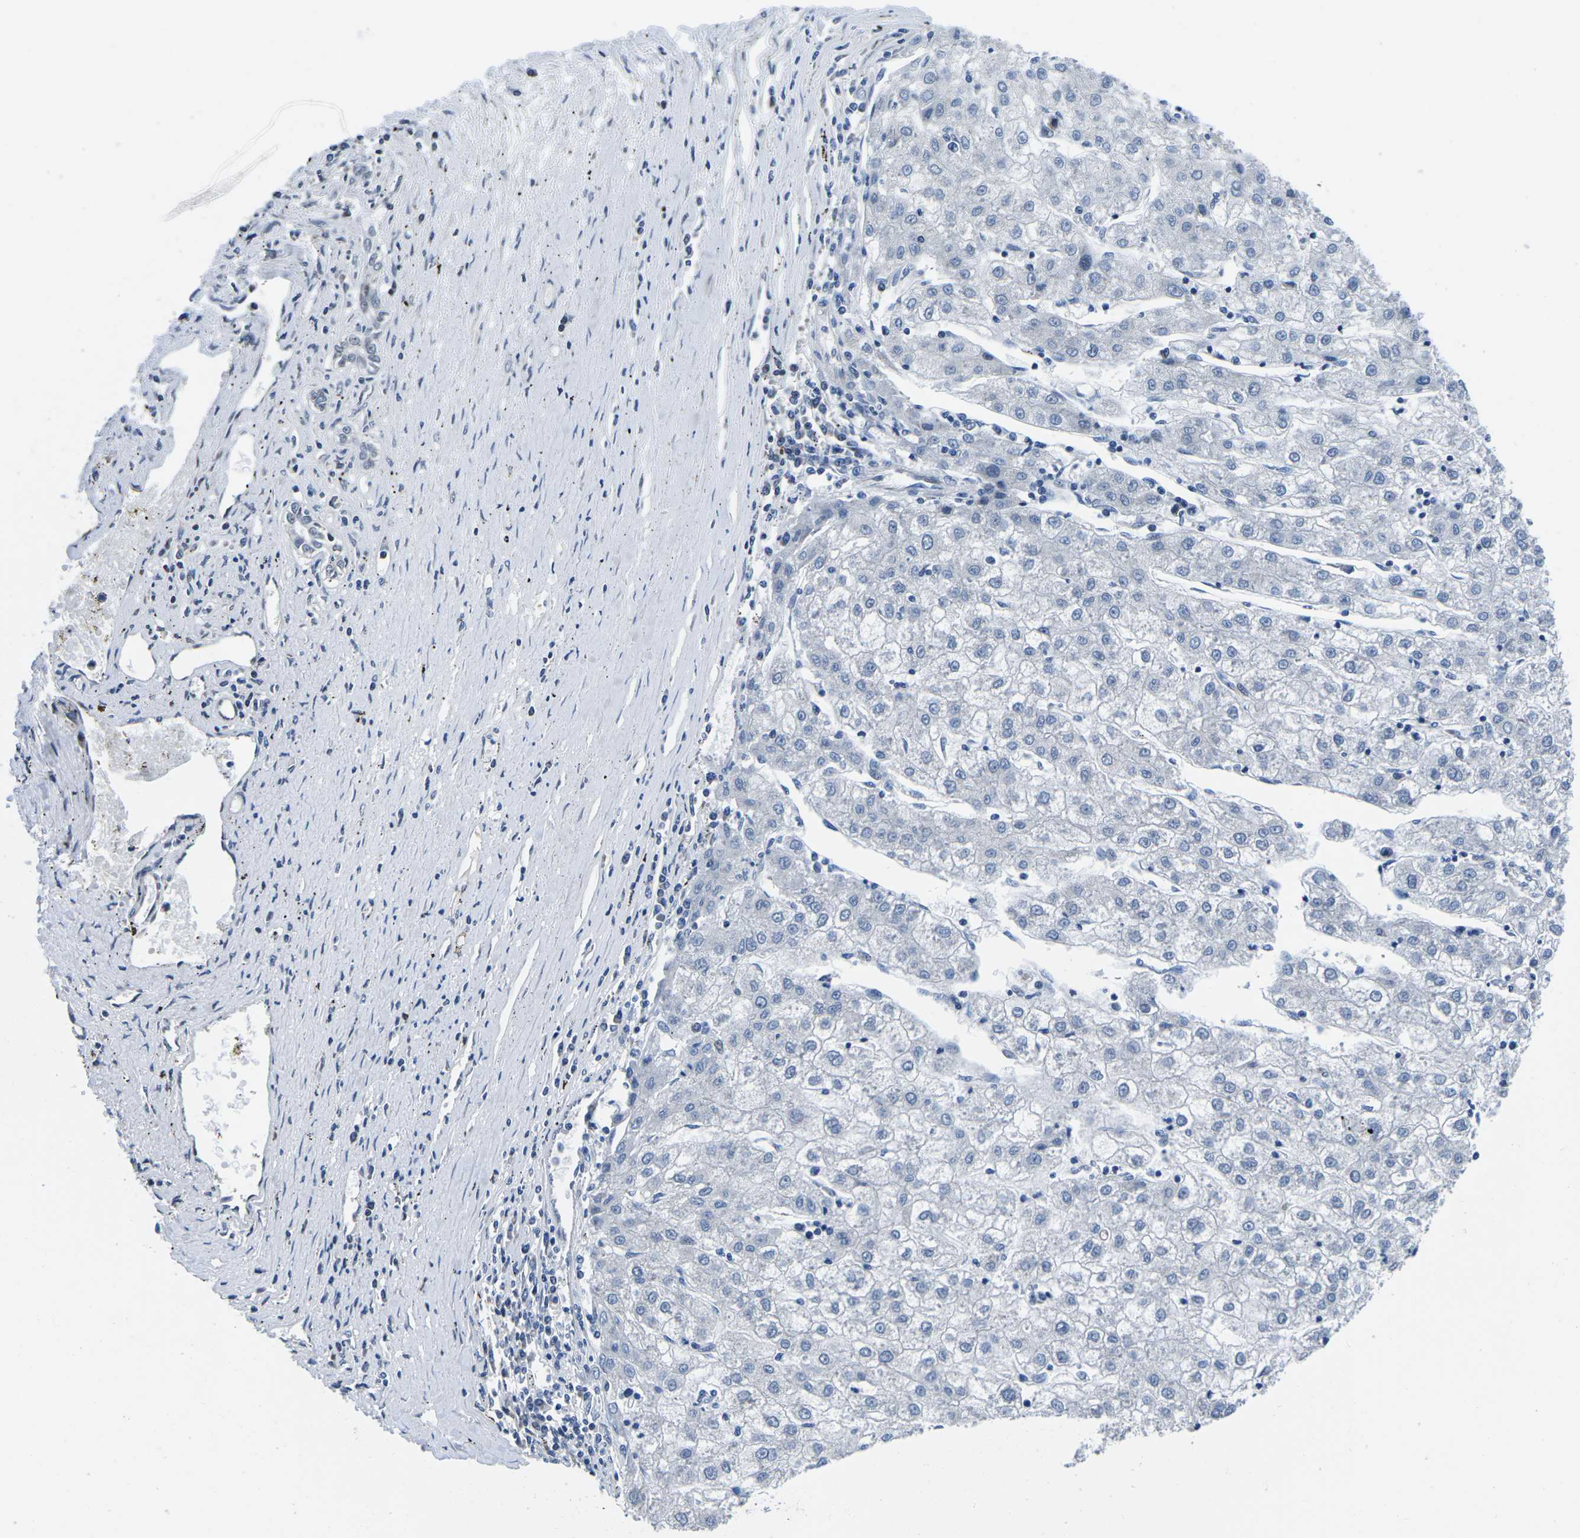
{"staining": {"intensity": "negative", "quantity": "none", "location": "none"}, "tissue": "liver cancer", "cell_type": "Tumor cells", "image_type": "cancer", "snomed": [{"axis": "morphology", "description": "Carcinoma, Hepatocellular, NOS"}, {"axis": "topography", "description": "Liver"}], "caption": "Immunohistochemistry (IHC) histopathology image of neoplastic tissue: liver cancer (hepatocellular carcinoma) stained with DAB (3,3'-diaminobenzidine) exhibits no significant protein expression in tumor cells. The staining is performed using DAB (3,3'-diaminobenzidine) brown chromogen with nuclei counter-stained in using hematoxylin.", "gene": "CDC73", "patient": {"sex": "male", "age": 72}}